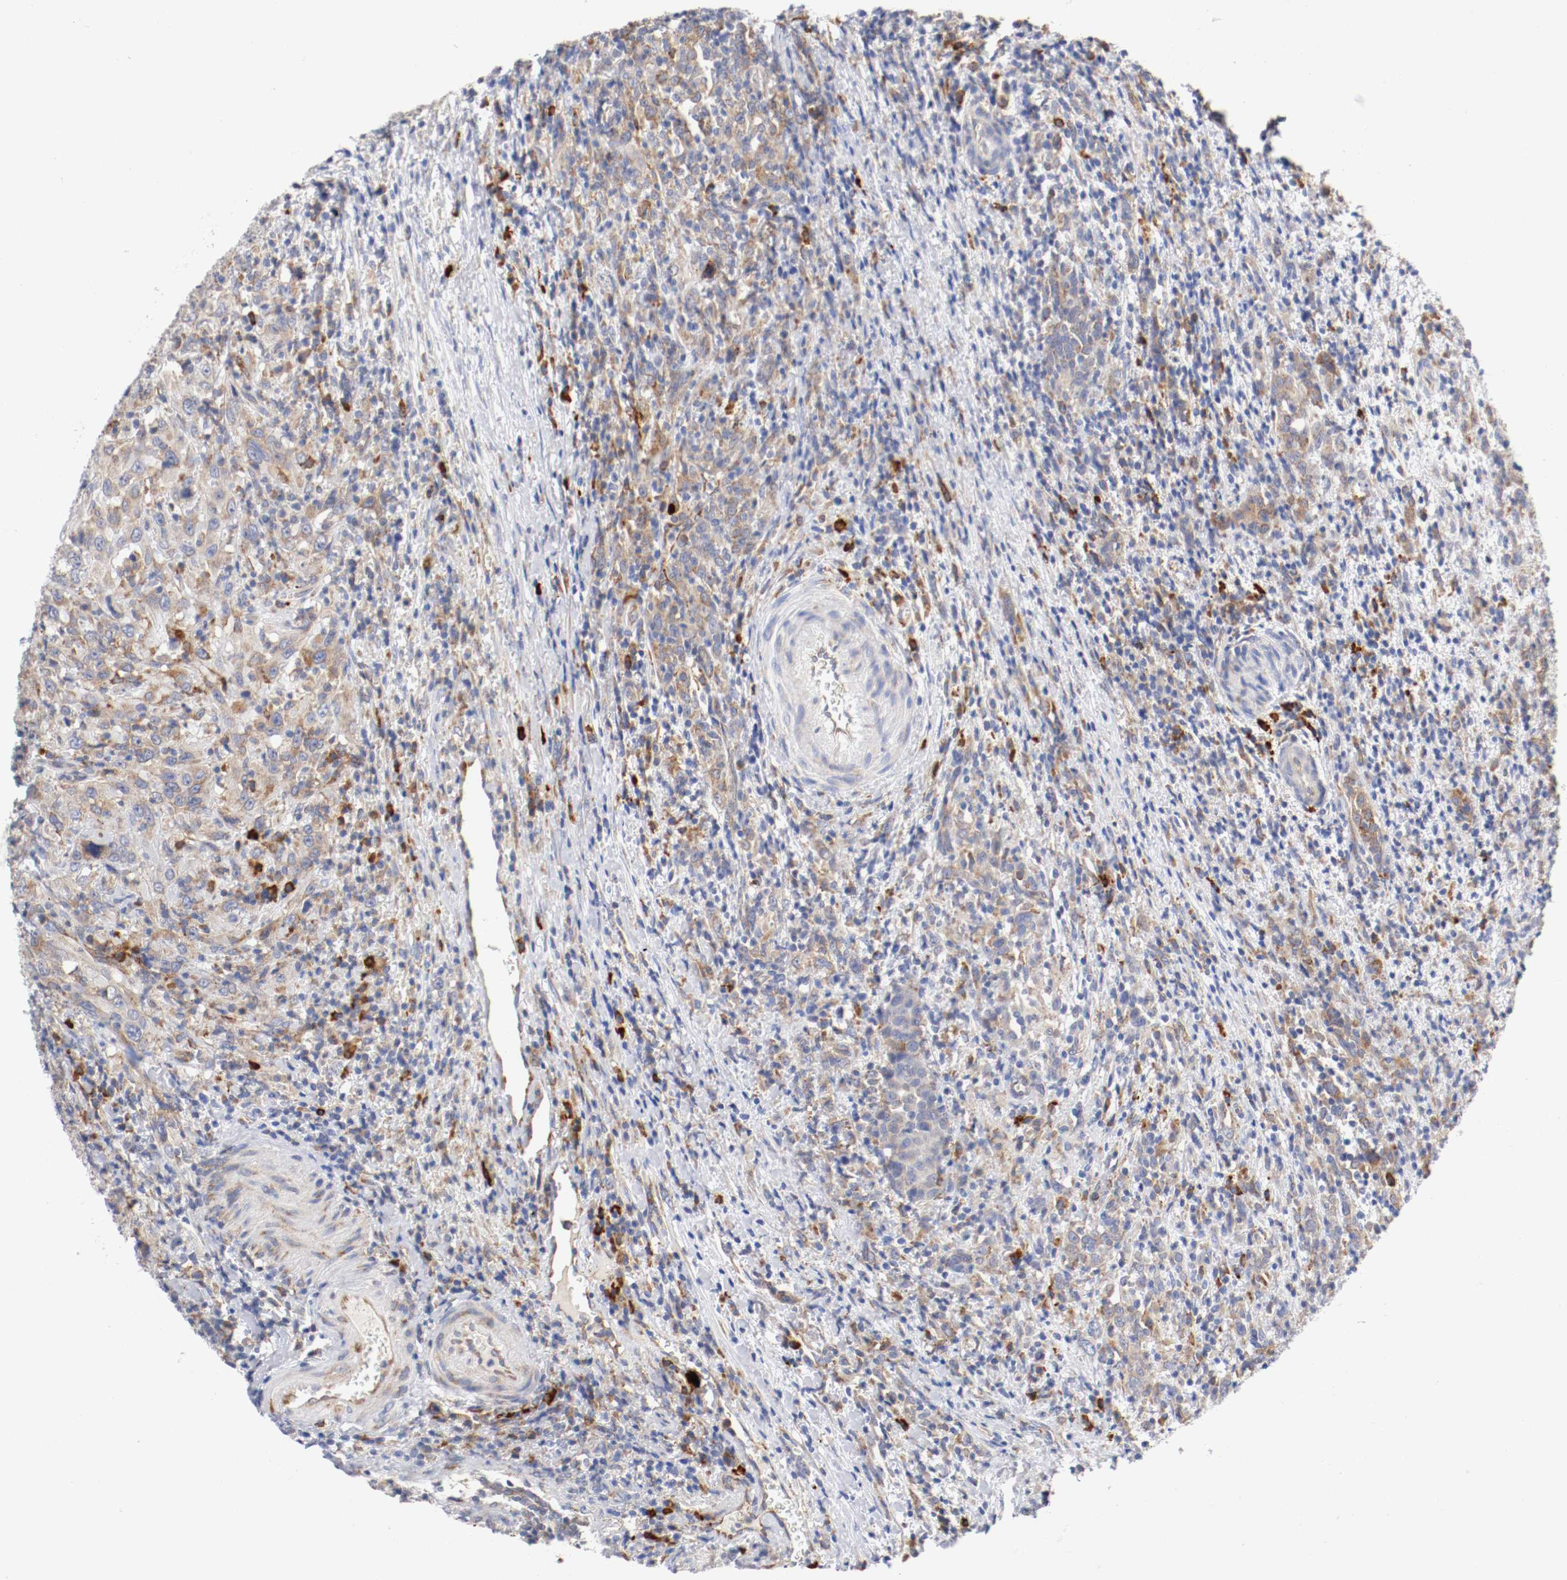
{"staining": {"intensity": "moderate", "quantity": ">75%", "location": "cytoplasmic/membranous"}, "tissue": "urothelial cancer", "cell_type": "Tumor cells", "image_type": "cancer", "snomed": [{"axis": "morphology", "description": "Urothelial carcinoma, High grade"}, {"axis": "topography", "description": "Urinary bladder"}], "caption": "Urothelial cancer was stained to show a protein in brown. There is medium levels of moderate cytoplasmic/membranous staining in about >75% of tumor cells.", "gene": "TRAF2", "patient": {"sex": "male", "age": 61}}